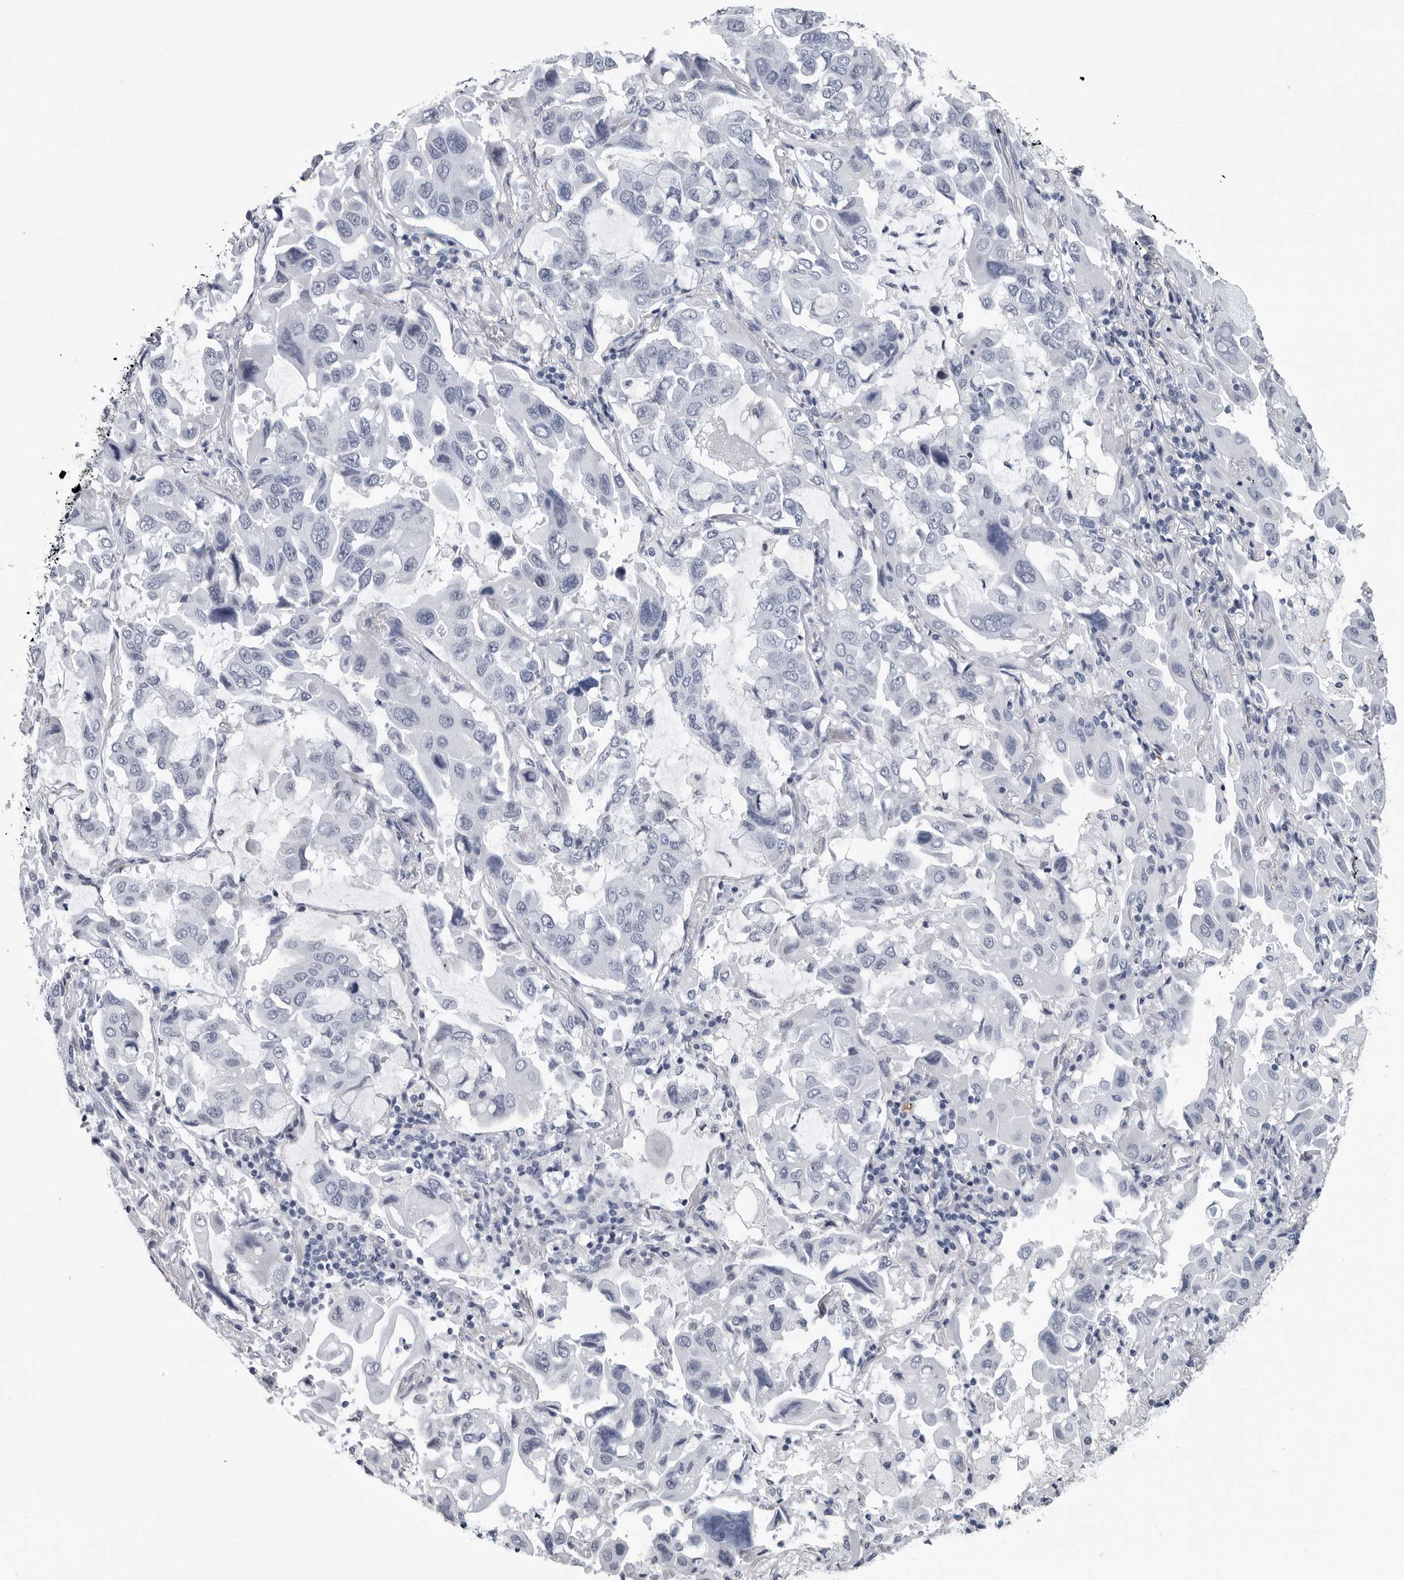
{"staining": {"intensity": "negative", "quantity": "none", "location": "none"}, "tissue": "lung cancer", "cell_type": "Tumor cells", "image_type": "cancer", "snomed": [{"axis": "morphology", "description": "Adenocarcinoma, NOS"}, {"axis": "topography", "description": "Lung"}], "caption": "IHC of human lung adenocarcinoma reveals no positivity in tumor cells.", "gene": "AMPD1", "patient": {"sex": "male", "age": 64}}